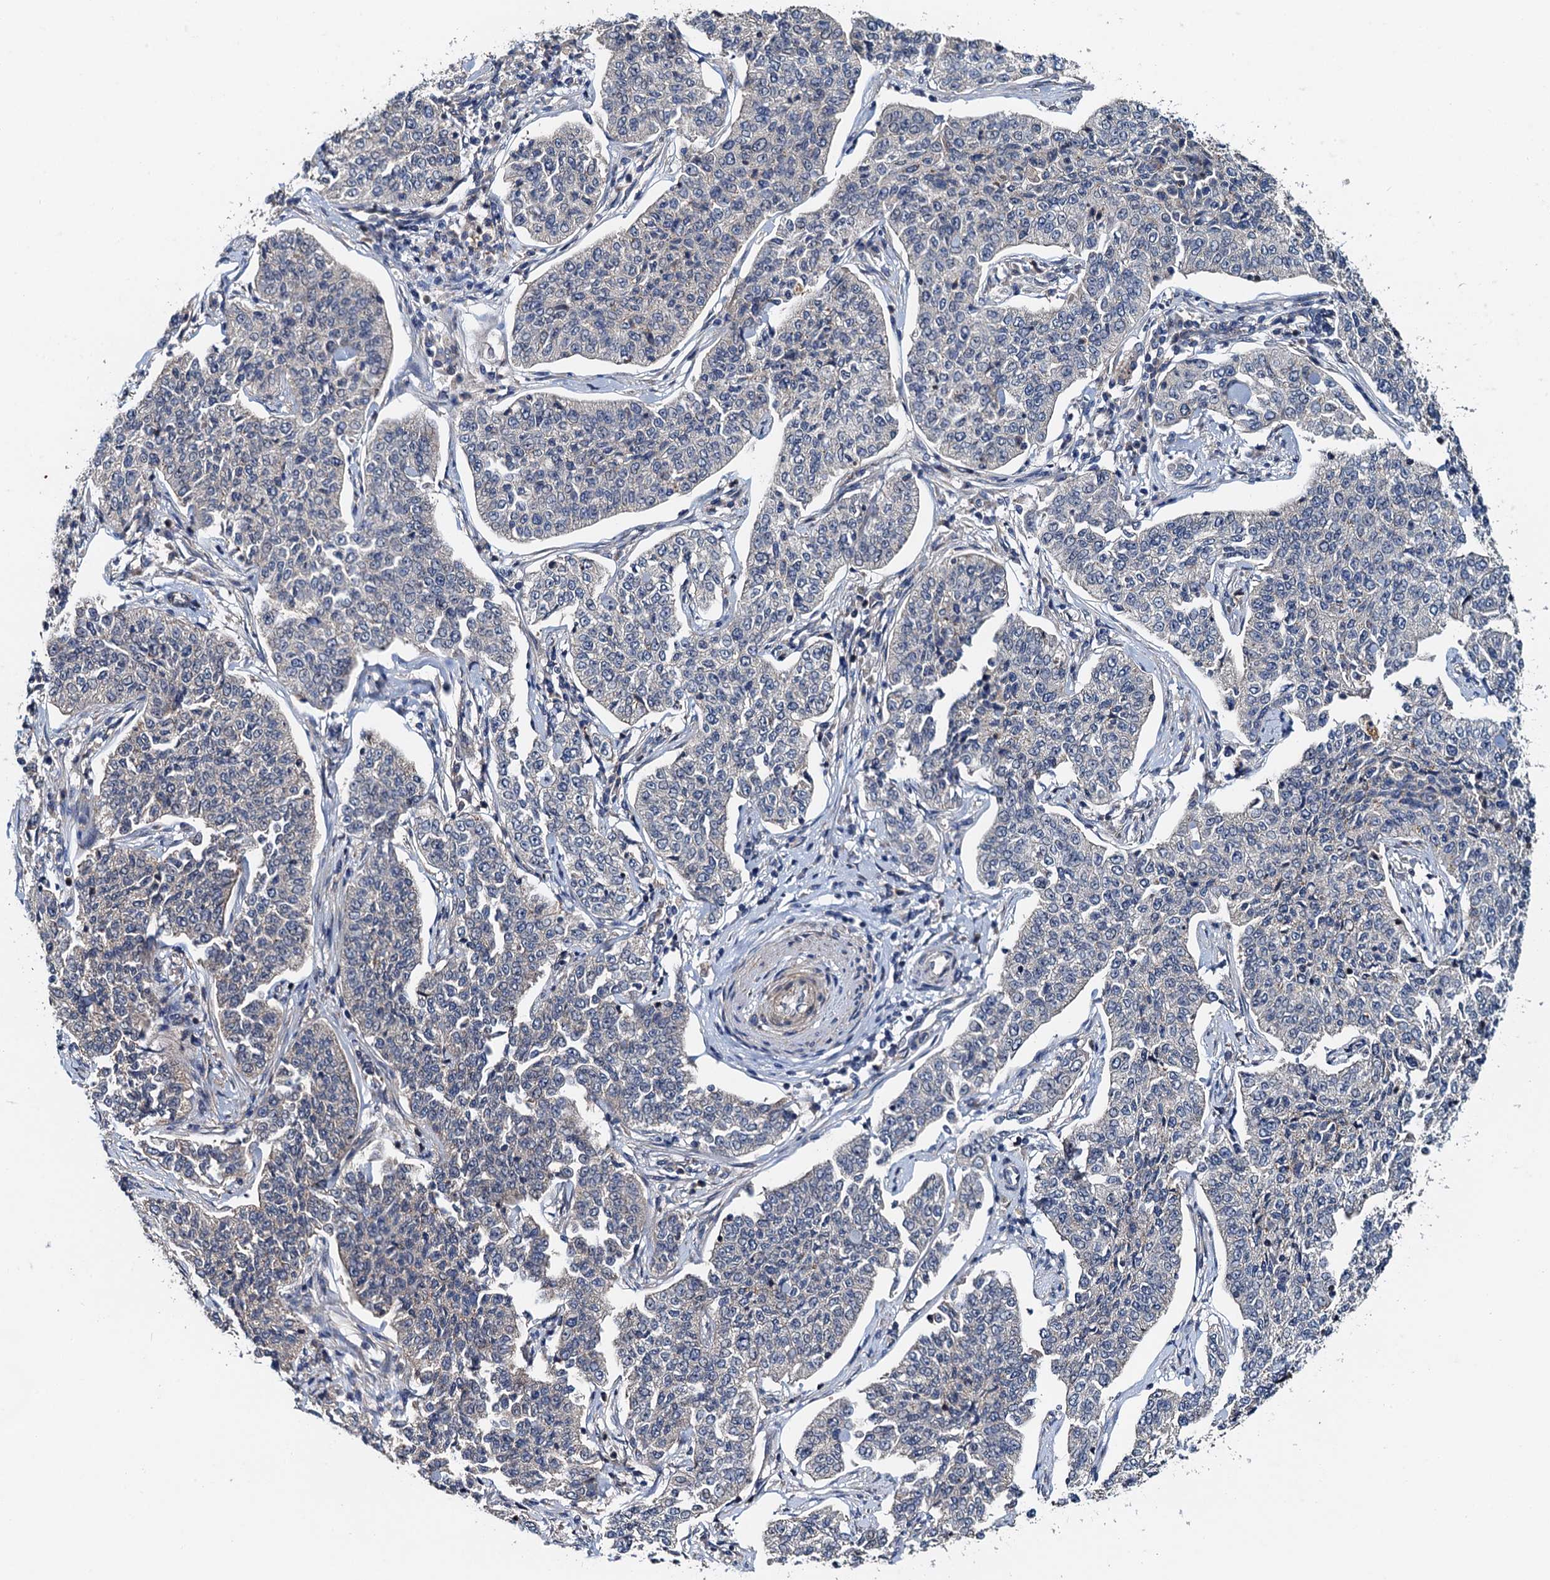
{"staining": {"intensity": "negative", "quantity": "none", "location": "none"}, "tissue": "cervical cancer", "cell_type": "Tumor cells", "image_type": "cancer", "snomed": [{"axis": "morphology", "description": "Squamous cell carcinoma, NOS"}, {"axis": "topography", "description": "Cervix"}], "caption": "DAB (3,3'-diaminobenzidine) immunohistochemical staining of human cervical cancer shows no significant staining in tumor cells. (Immunohistochemistry (ihc), brightfield microscopy, high magnification).", "gene": "ZNF606", "patient": {"sex": "female", "age": 35}}